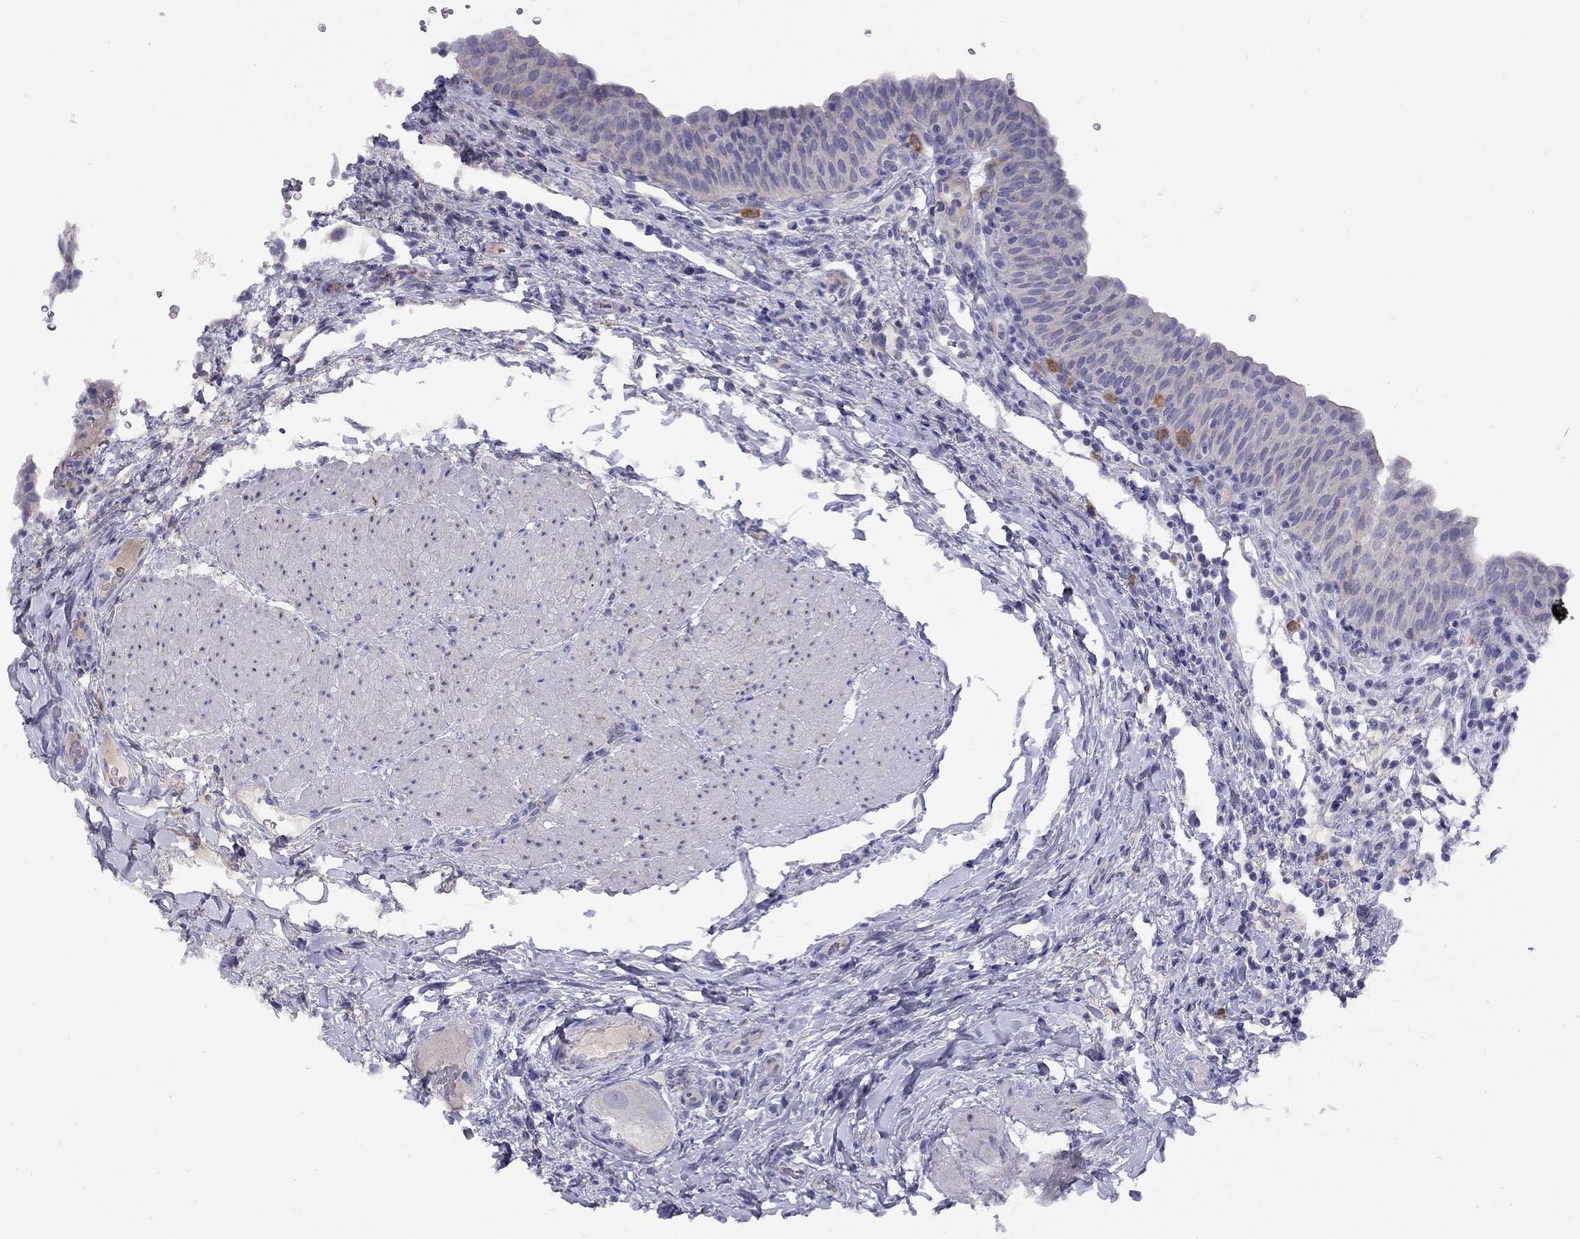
{"staining": {"intensity": "negative", "quantity": "none", "location": "none"}, "tissue": "urinary bladder", "cell_type": "Urothelial cells", "image_type": "normal", "snomed": [{"axis": "morphology", "description": "Normal tissue, NOS"}, {"axis": "topography", "description": "Urinary bladder"}], "caption": "Immunohistochemical staining of normal urinary bladder reveals no significant expression in urothelial cells. Nuclei are stained in blue.", "gene": "CPNE4", "patient": {"sex": "male", "age": 66}}